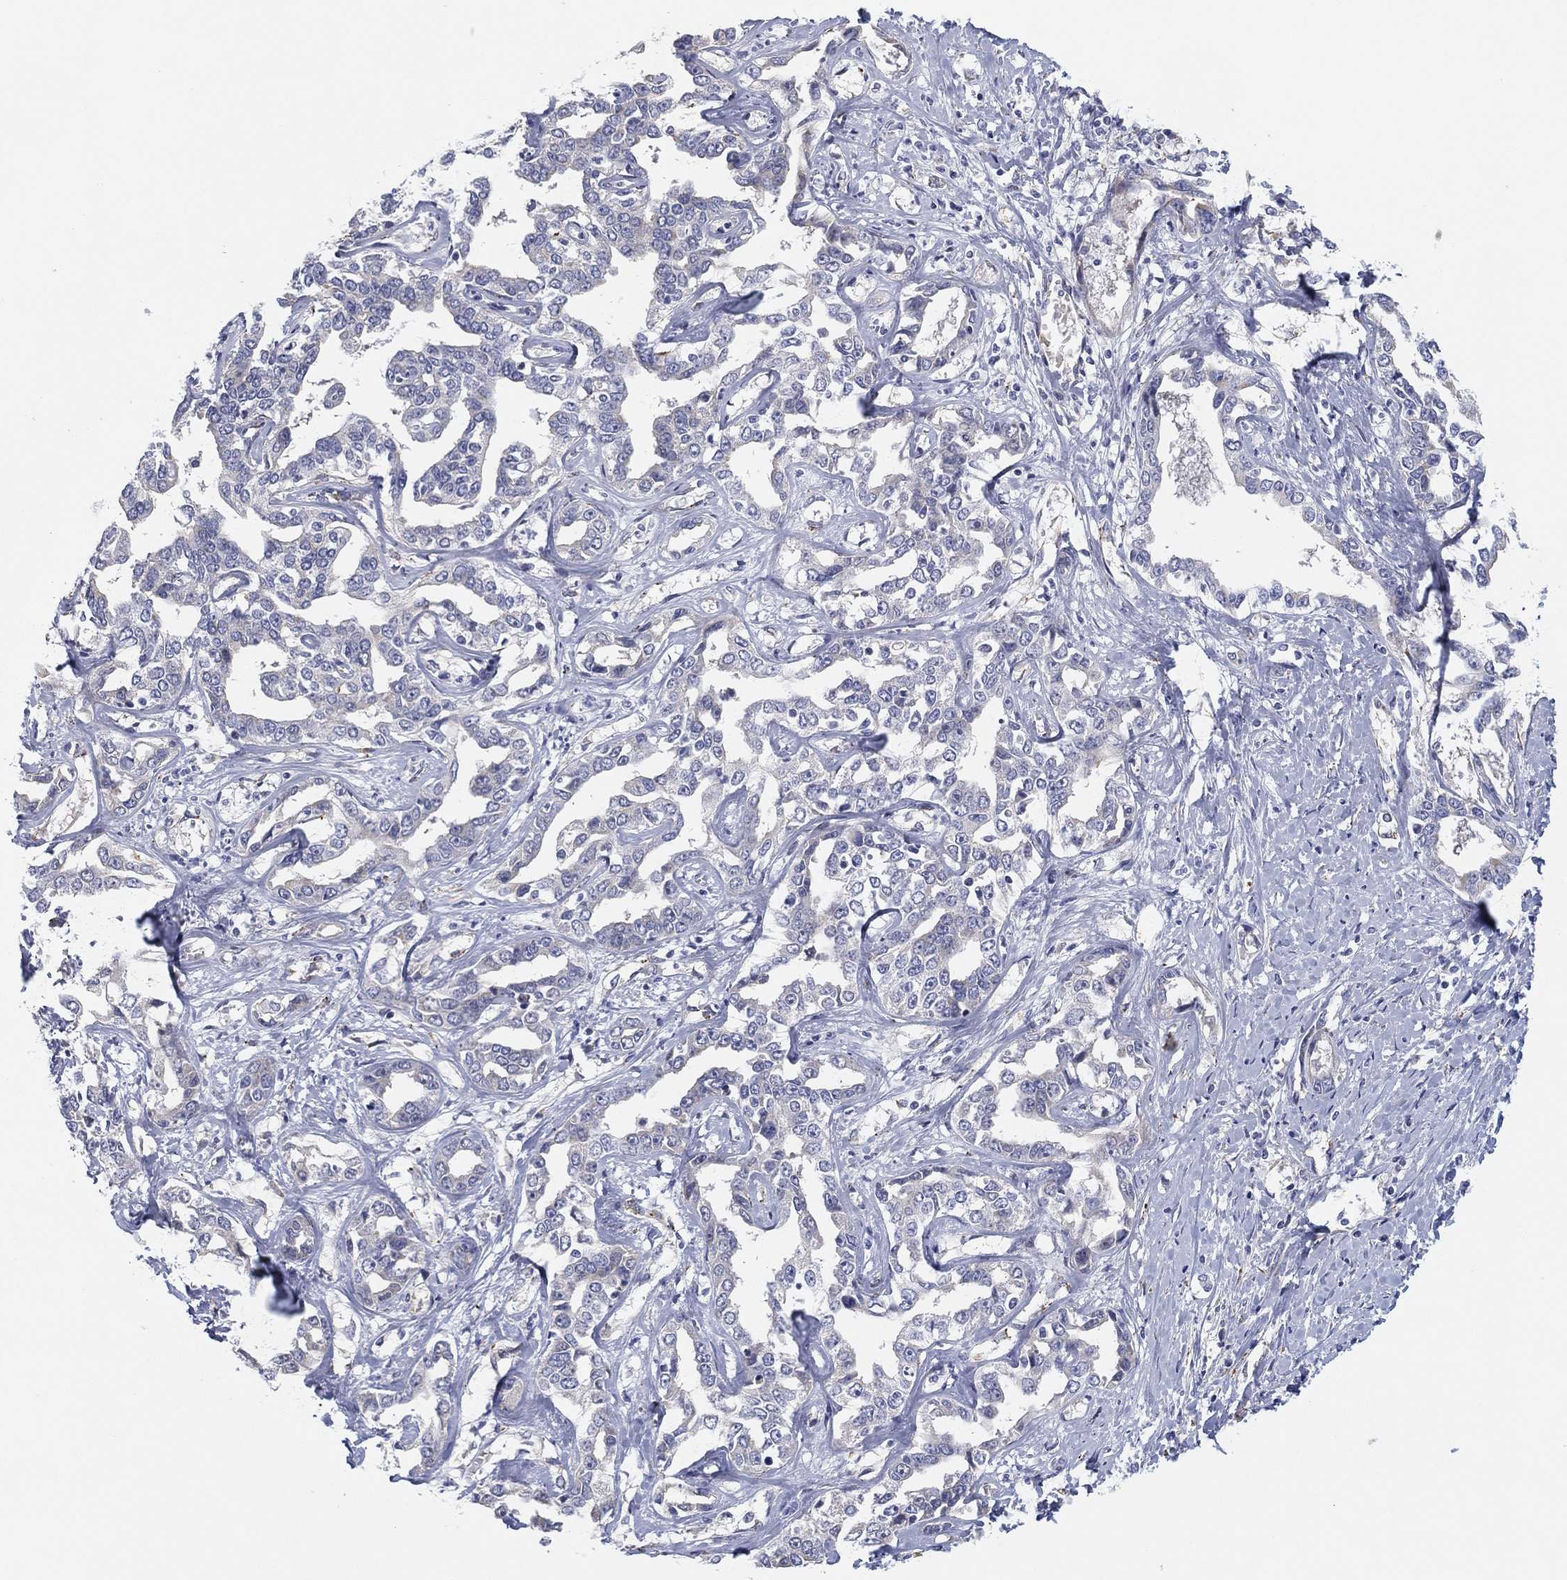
{"staining": {"intensity": "negative", "quantity": "none", "location": "none"}, "tissue": "liver cancer", "cell_type": "Tumor cells", "image_type": "cancer", "snomed": [{"axis": "morphology", "description": "Cholangiocarcinoma"}, {"axis": "topography", "description": "Liver"}], "caption": "High magnification brightfield microscopy of cholangiocarcinoma (liver) stained with DAB (brown) and counterstained with hematoxylin (blue): tumor cells show no significant positivity. (Brightfield microscopy of DAB immunohistochemistry at high magnification).", "gene": "MLF1", "patient": {"sex": "male", "age": 59}}